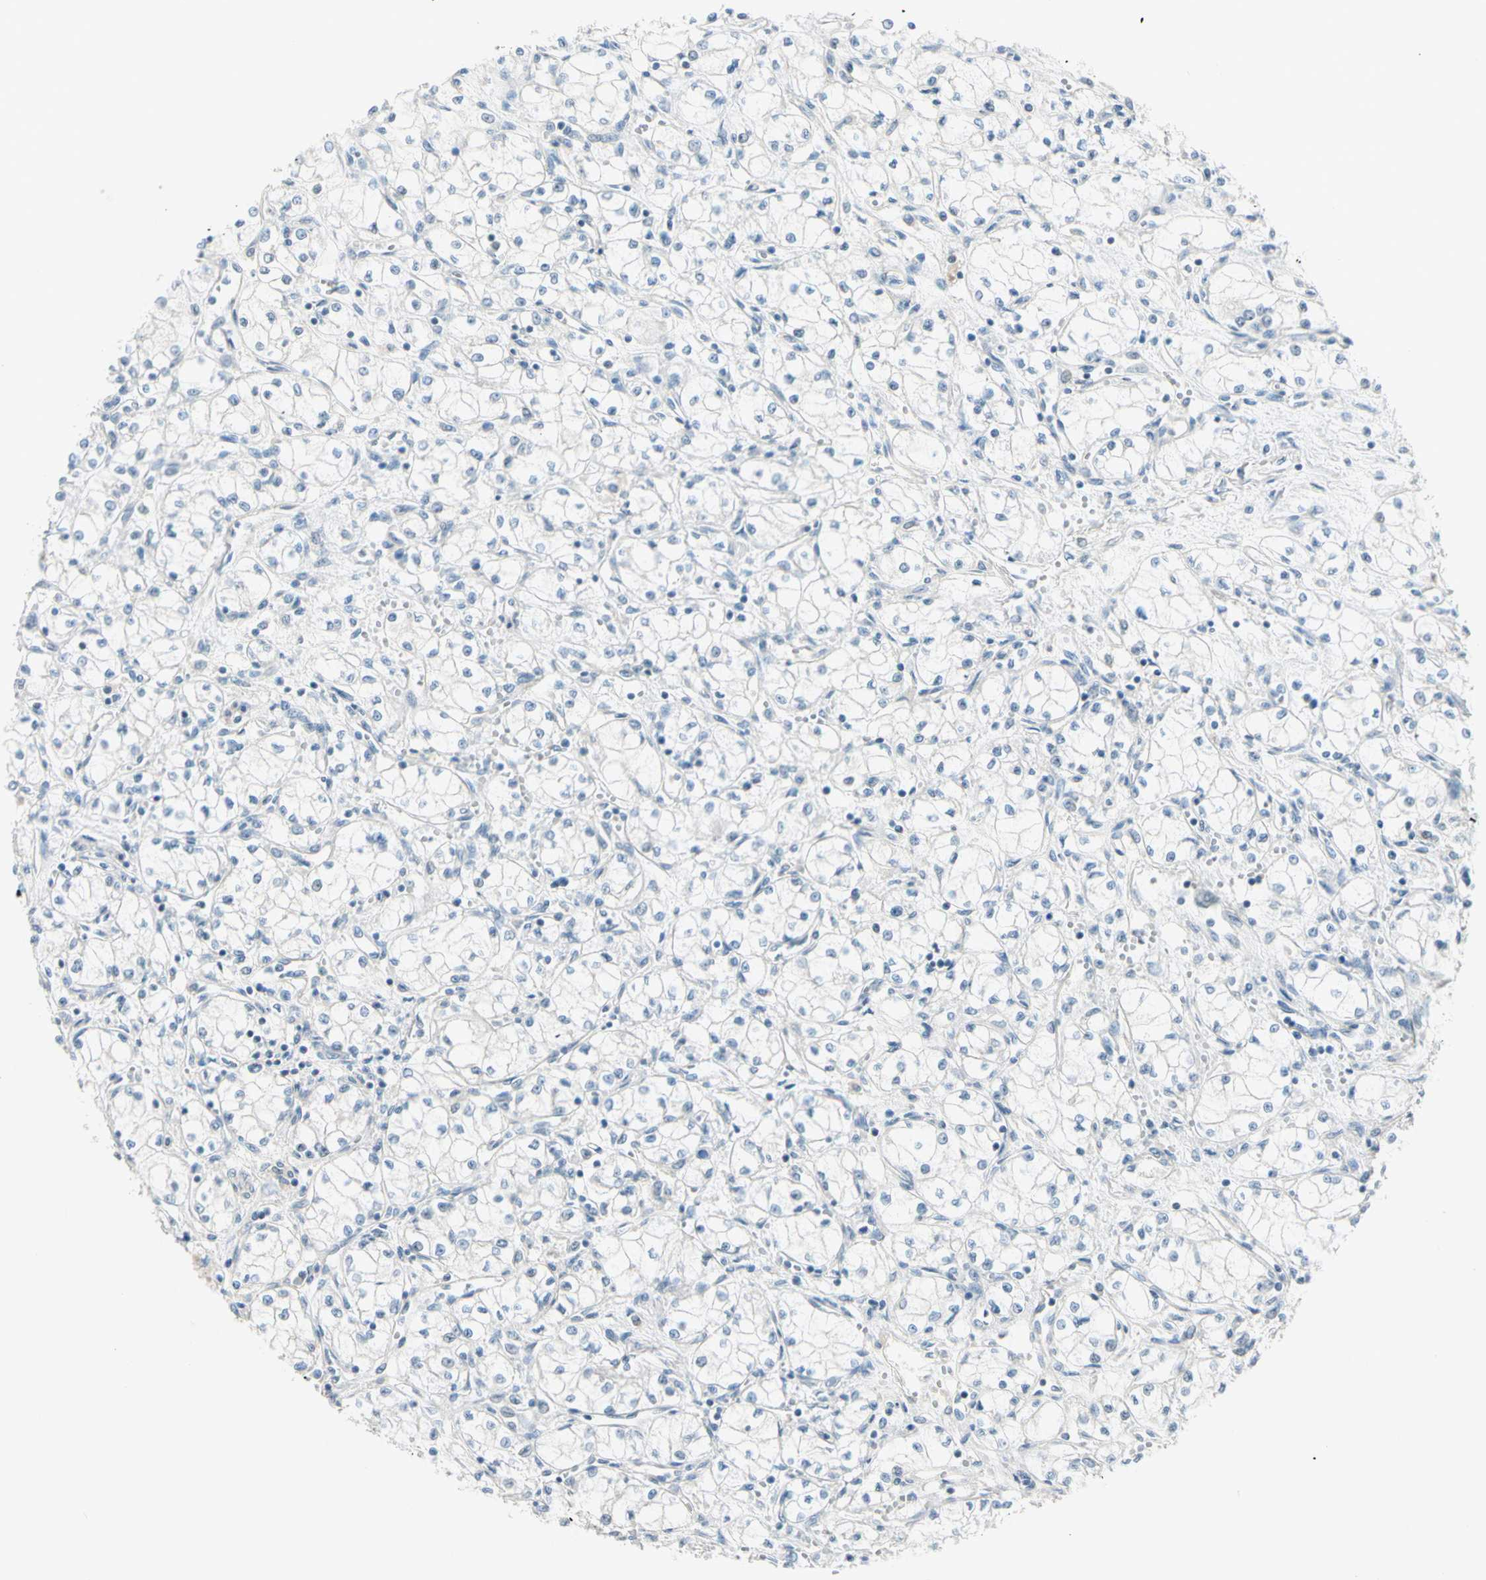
{"staining": {"intensity": "negative", "quantity": "none", "location": "none"}, "tissue": "renal cancer", "cell_type": "Tumor cells", "image_type": "cancer", "snomed": [{"axis": "morphology", "description": "Normal tissue, NOS"}, {"axis": "morphology", "description": "Adenocarcinoma, NOS"}, {"axis": "topography", "description": "Kidney"}], "caption": "The micrograph shows no staining of tumor cells in renal adenocarcinoma.", "gene": "CYP2E1", "patient": {"sex": "male", "age": 59}}